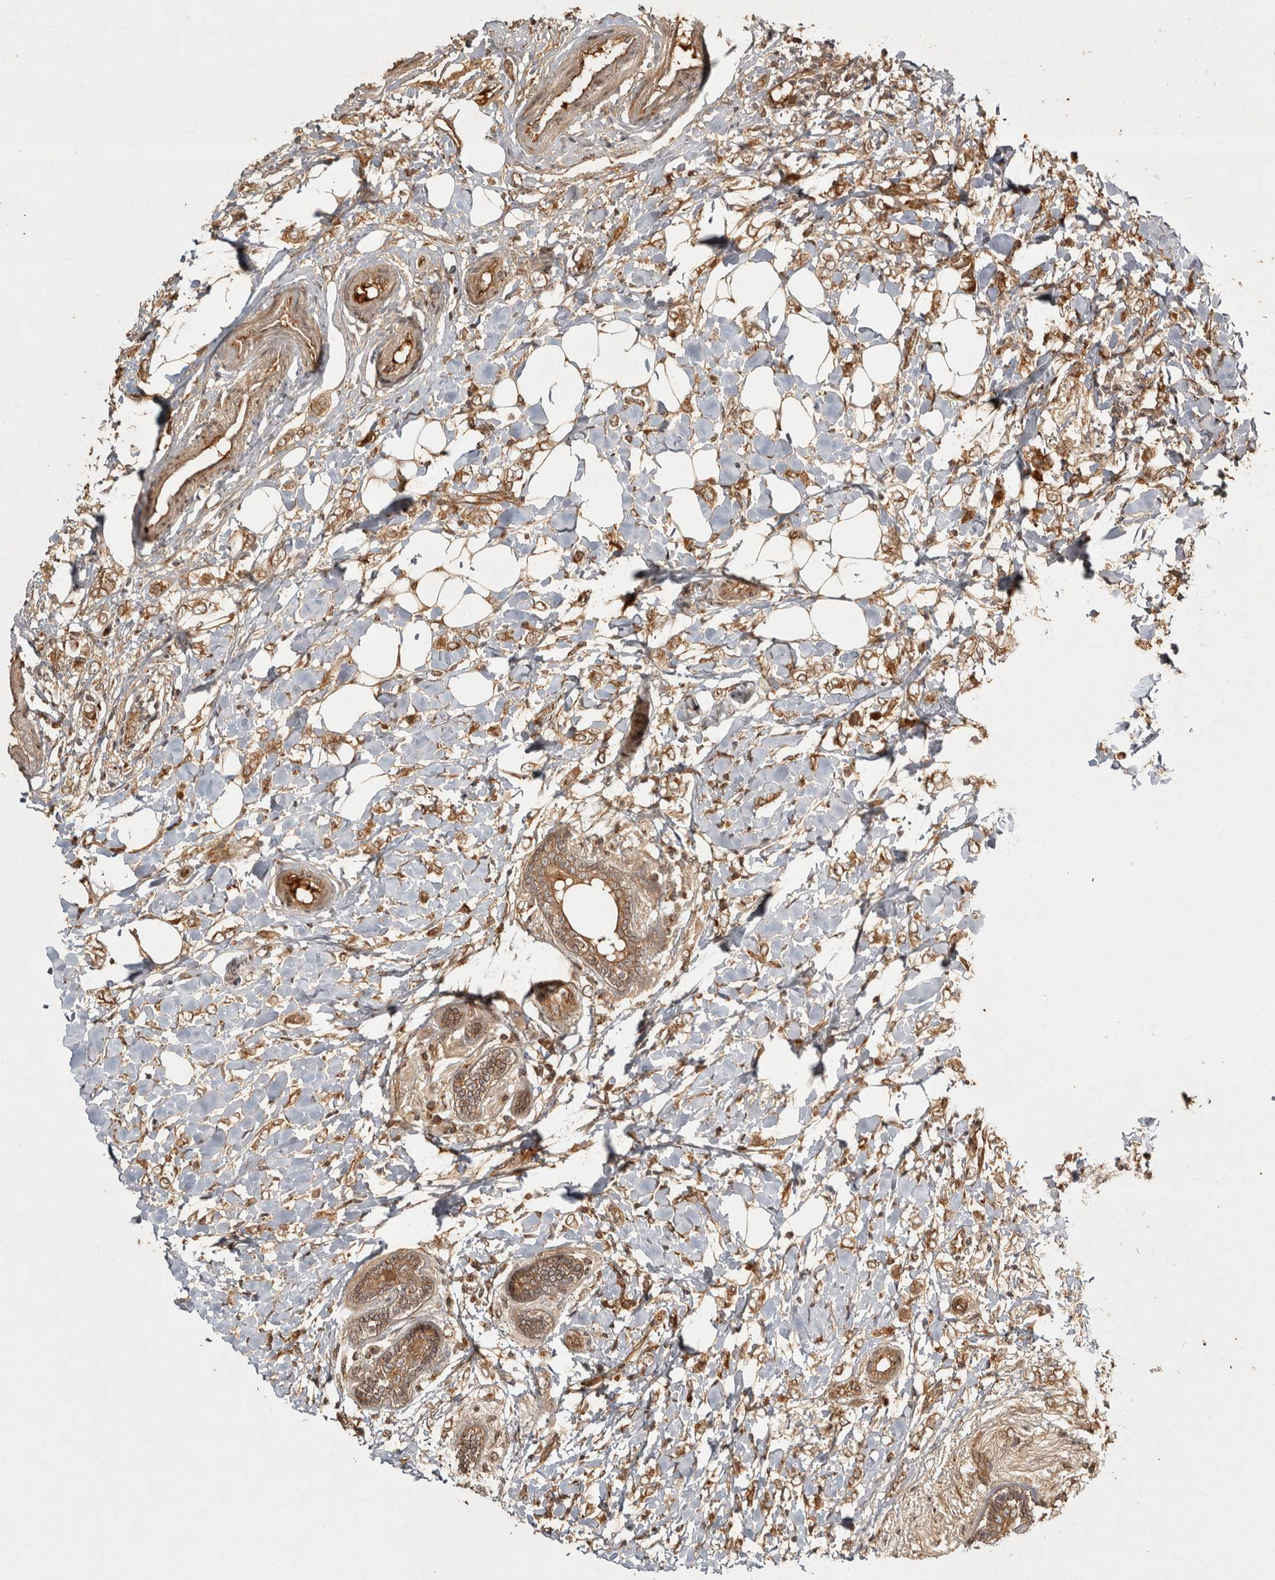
{"staining": {"intensity": "moderate", "quantity": ">75%", "location": "cytoplasmic/membranous"}, "tissue": "breast cancer", "cell_type": "Tumor cells", "image_type": "cancer", "snomed": [{"axis": "morphology", "description": "Normal tissue, NOS"}, {"axis": "morphology", "description": "Lobular carcinoma"}, {"axis": "topography", "description": "Breast"}], "caption": "Immunohistochemical staining of human breast cancer (lobular carcinoma) shows moderate cytoplasmic/membranous protein expression in about >75% of tumor cells.", "gene": "CAMSAP2", "patient": {"sex": "female", "age": 47}}